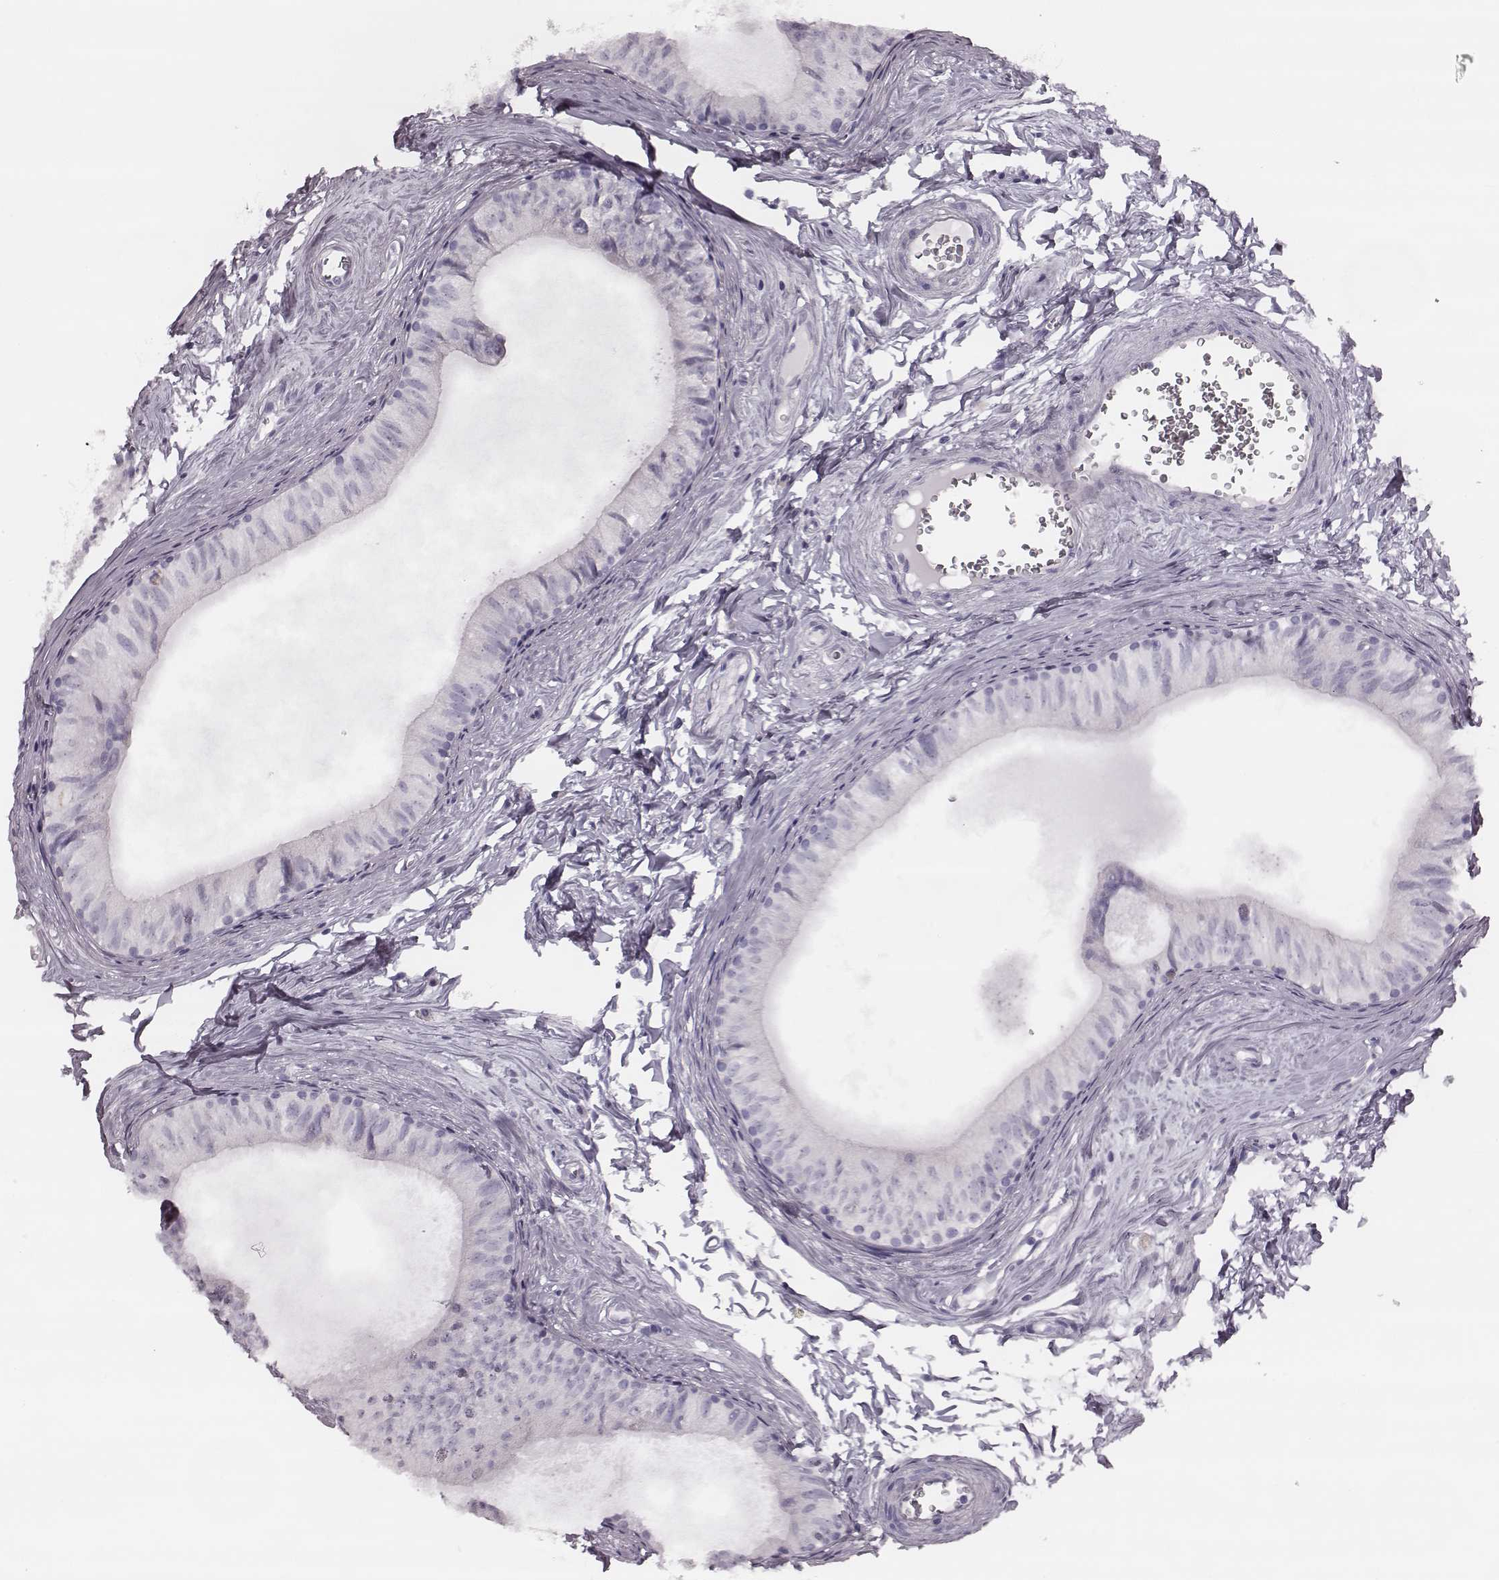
{"staining": {"intensity": "negative", "quantity": "none", "location": "none"}, "tissue": "epididymis", "cell_type": "Glandular cells", "image_type": "normal", "snomed": [{"axis": "morphology", "description": "Normal tissue, NOS"}, {"axis": "topography", "description": "Epididymis"}], "caption": "High power microscopy image of an IHC photomicrograph of normal epididymis, revealing no significant expression in glandular cells.", "gene": "UBL4B", "patient": {"sex": "male", "age": 52}}